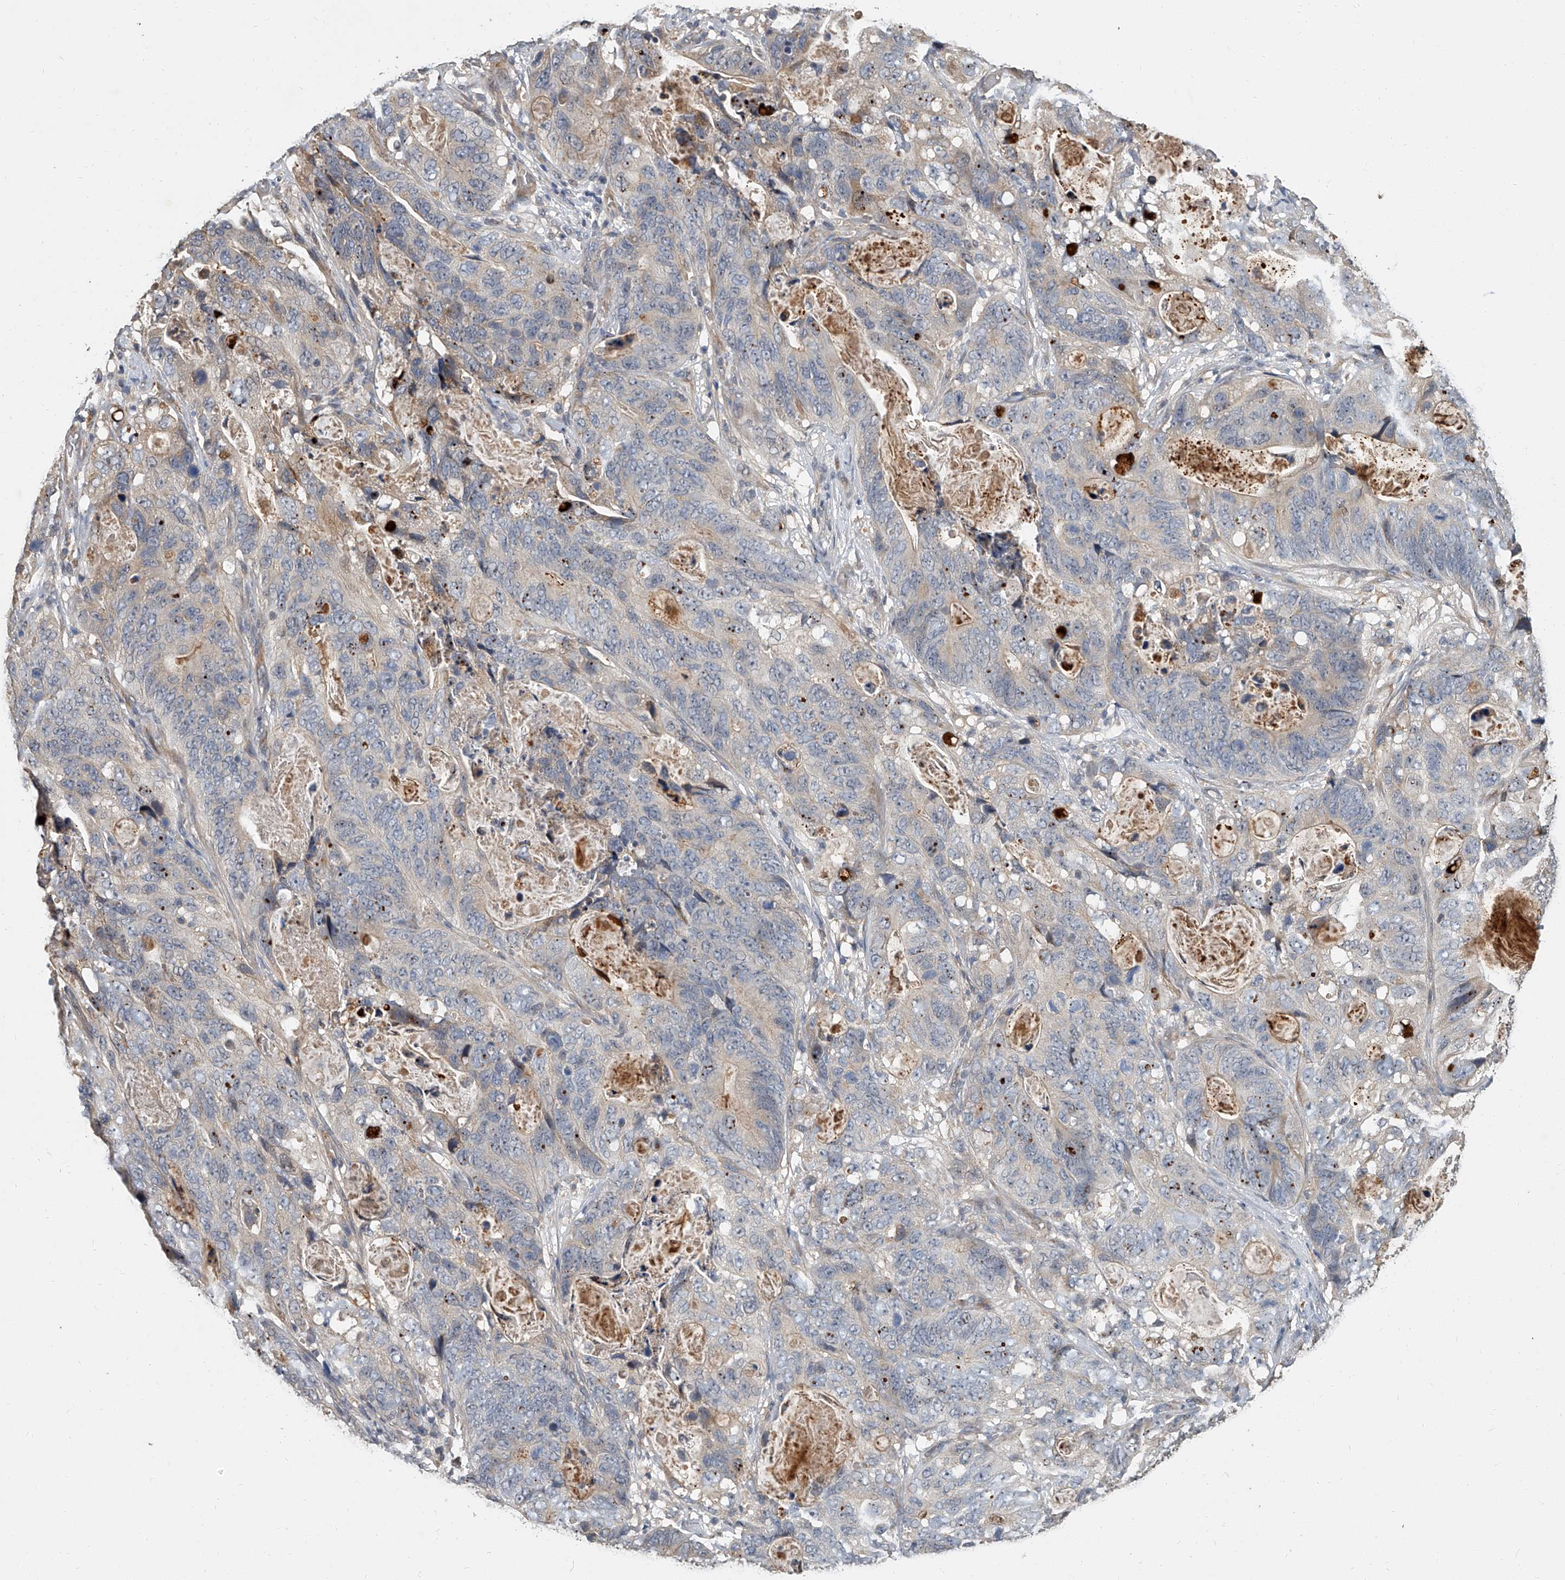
{"staining": {"intensity": "negative", "quantity": "none", "location": "none"}, "tissue": "stomach cancer", "cell_type": "Tumor cells", "image_type": "cancer", "snomed": [{"axis": "morphology", "description": "Normal tissue, NOS"}, {"axis": "morphology", "description": "Adenocarcinoma, NOS"}, {"axis": "topography", "description": "Stomach"}], "caption": "Stomach adenocarcinoma was stained to show a protein in brown. There is no significant staining in tumor cells. The staining is performed using DAB (3,3'-diaminobenzidine) brown chromogen with nuclei counter-stained in using hematoxylin.", "gene": "JAG2", "patient": {"sex": "female", "age": 89}}